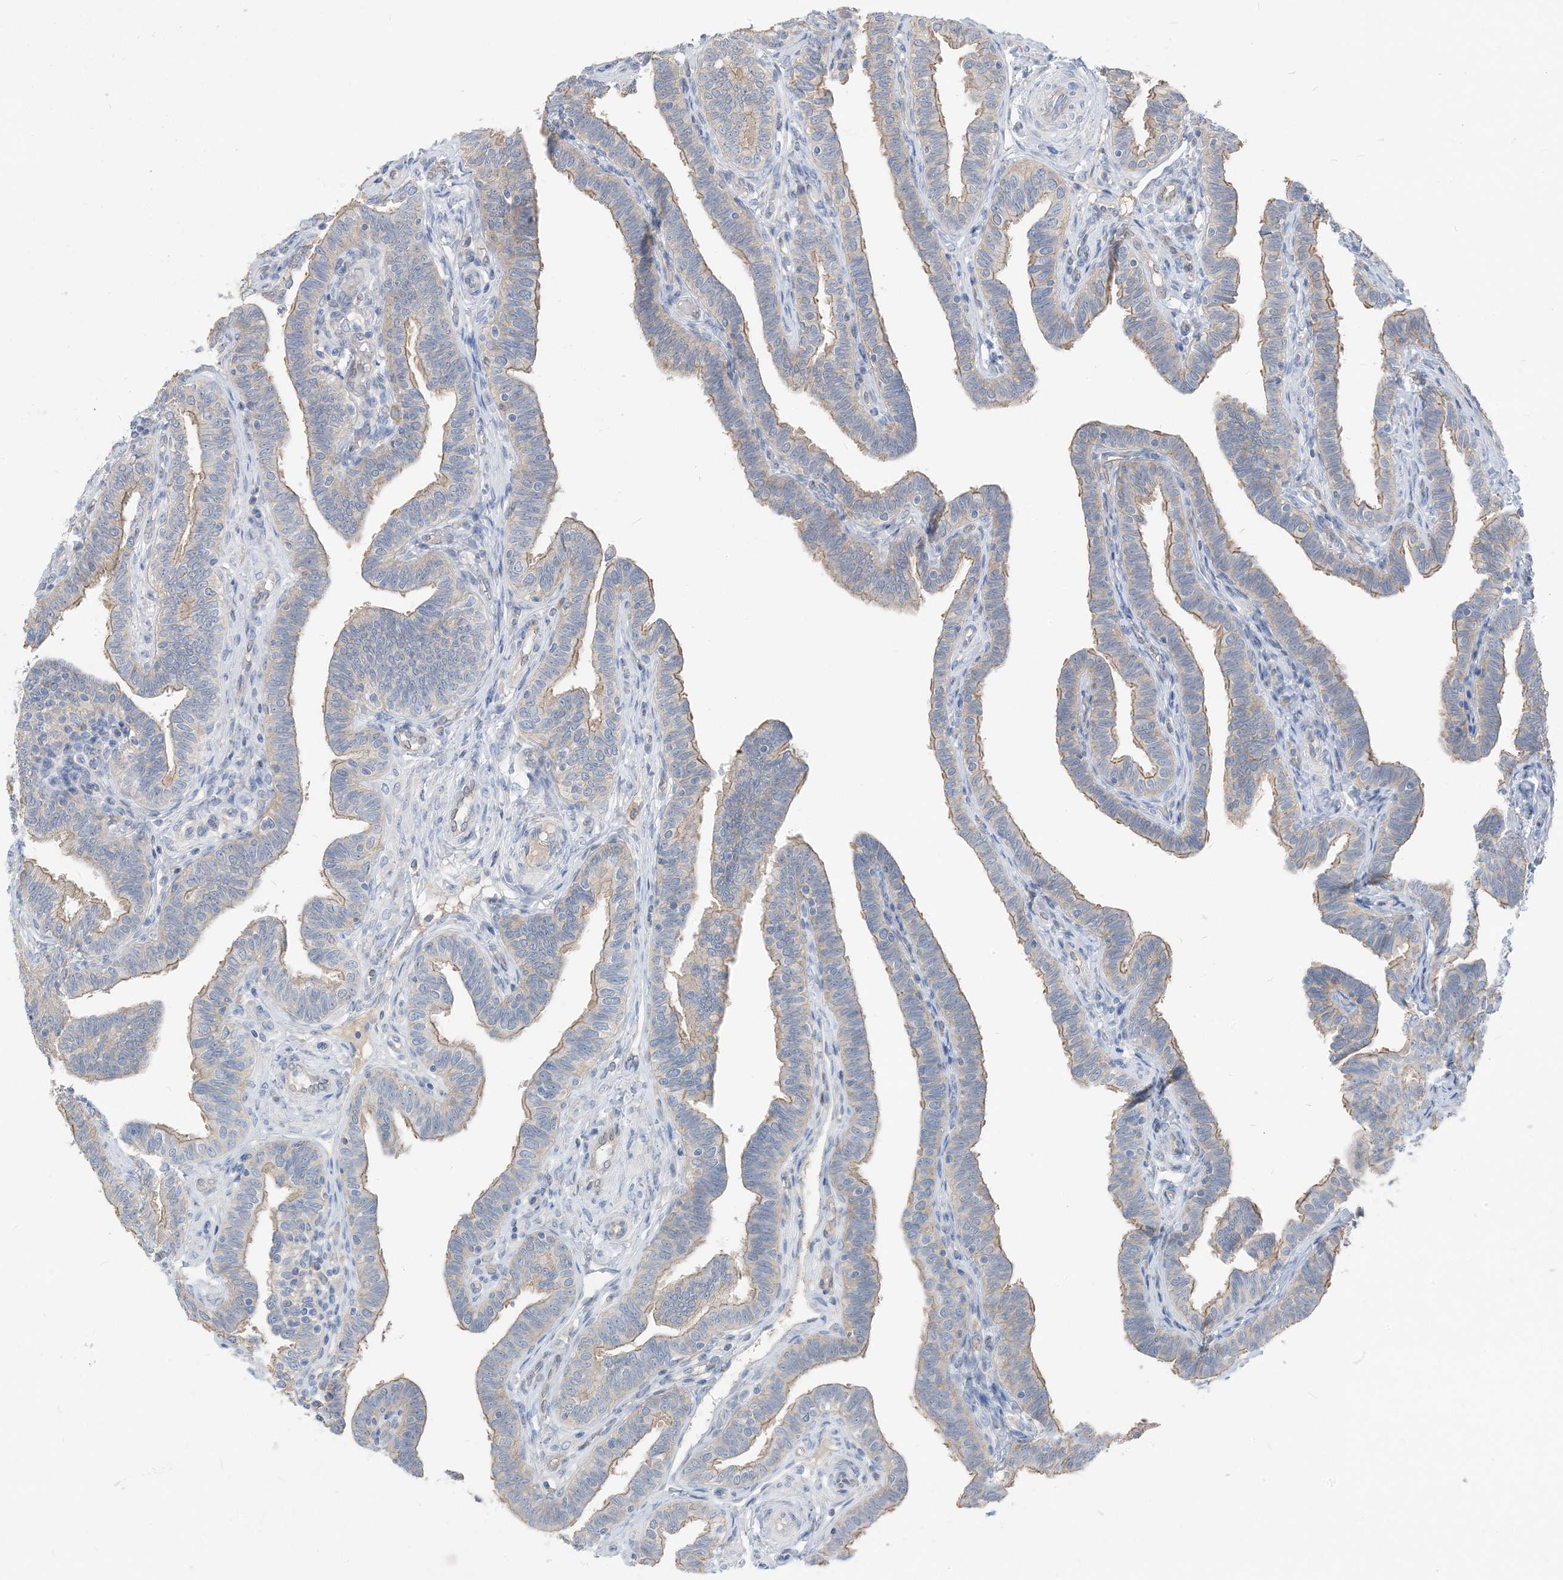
{"staining": {"intensity": "weak", "quantity": "25%-75%", "location": "cytoplasmic/membranous"}, "tissue": "fallopian tube", "cell_type": "Glandular cells", "image_type": "normal", "snomed": [{"axis": "morphology", "description": "Normal tissue, NOS"}, {"axis": "topography", "description": "Fallopian tube"}], "caption": "Immunohistochemistry staining of unremarkable fallopian tube, which shows low levels of weak cytoplasmic/membranous staining in about 25%-75% of glandular cells indicating weak cytoplasmic/membranous protein expression. The staining was performed using DAB (brown) for protein detection and nuclei were counterstained in hematoxylin (blue).", "gene": "NCOA7", "patient": {"sex": "female", "age": 39}}